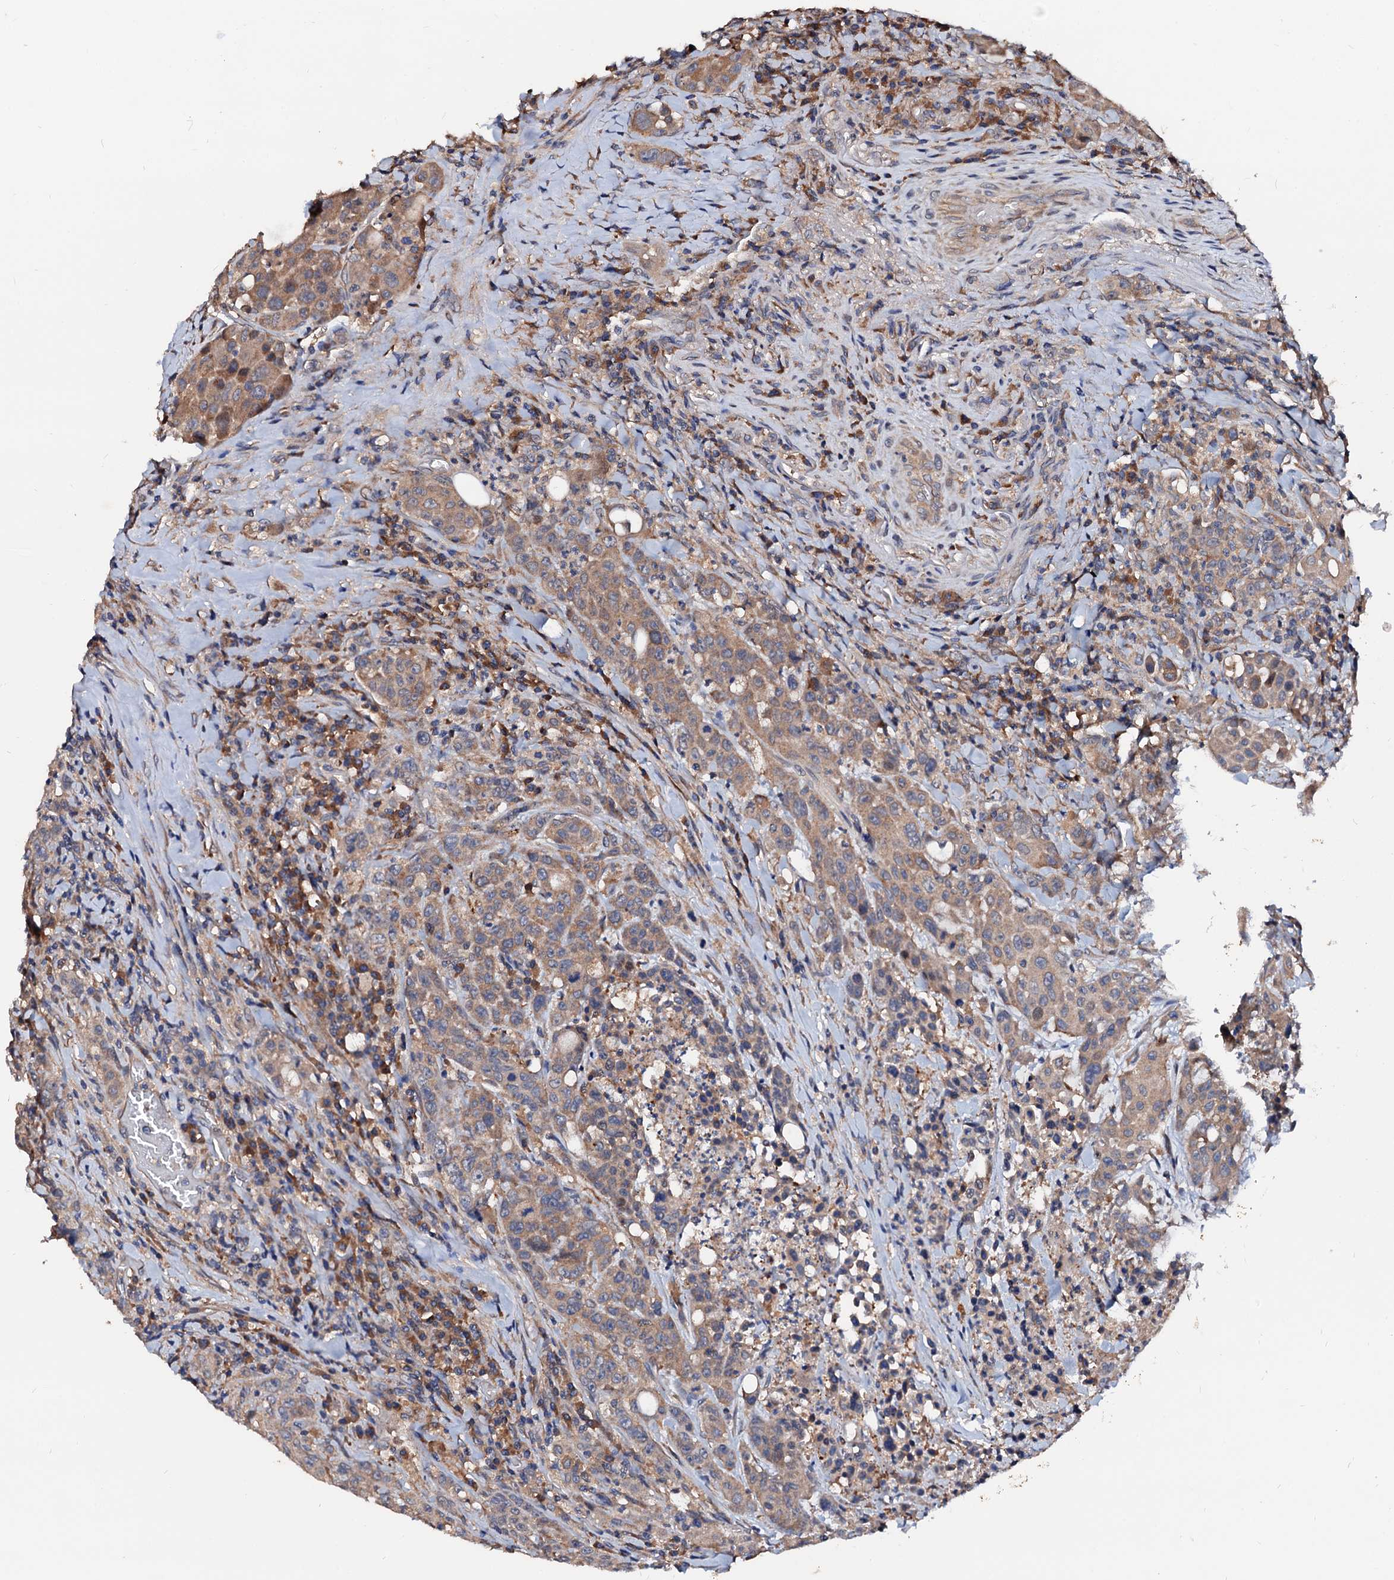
{"staining": {"intensity": "moderate", "quantity": ">75%", "location": "cytoplasmic/membranous"}, "tissue": "colorectal cancer", "cell_type": "Tumor cells", "image_type": "cancer", "snomed": [{"axis": "morphology", "description": "Adenocarcinoma, NOS"}, {"axis": "topography", "description": "Colon"}], "caption": "A medium amount of moderate cytoplasmic/membranous expression is identified in approximately >75% of tumor cells in adenocarcinoma (colorectal) tissue.", "gene": "EXTL1", "patient": {"sex": "male", "age": 62}}